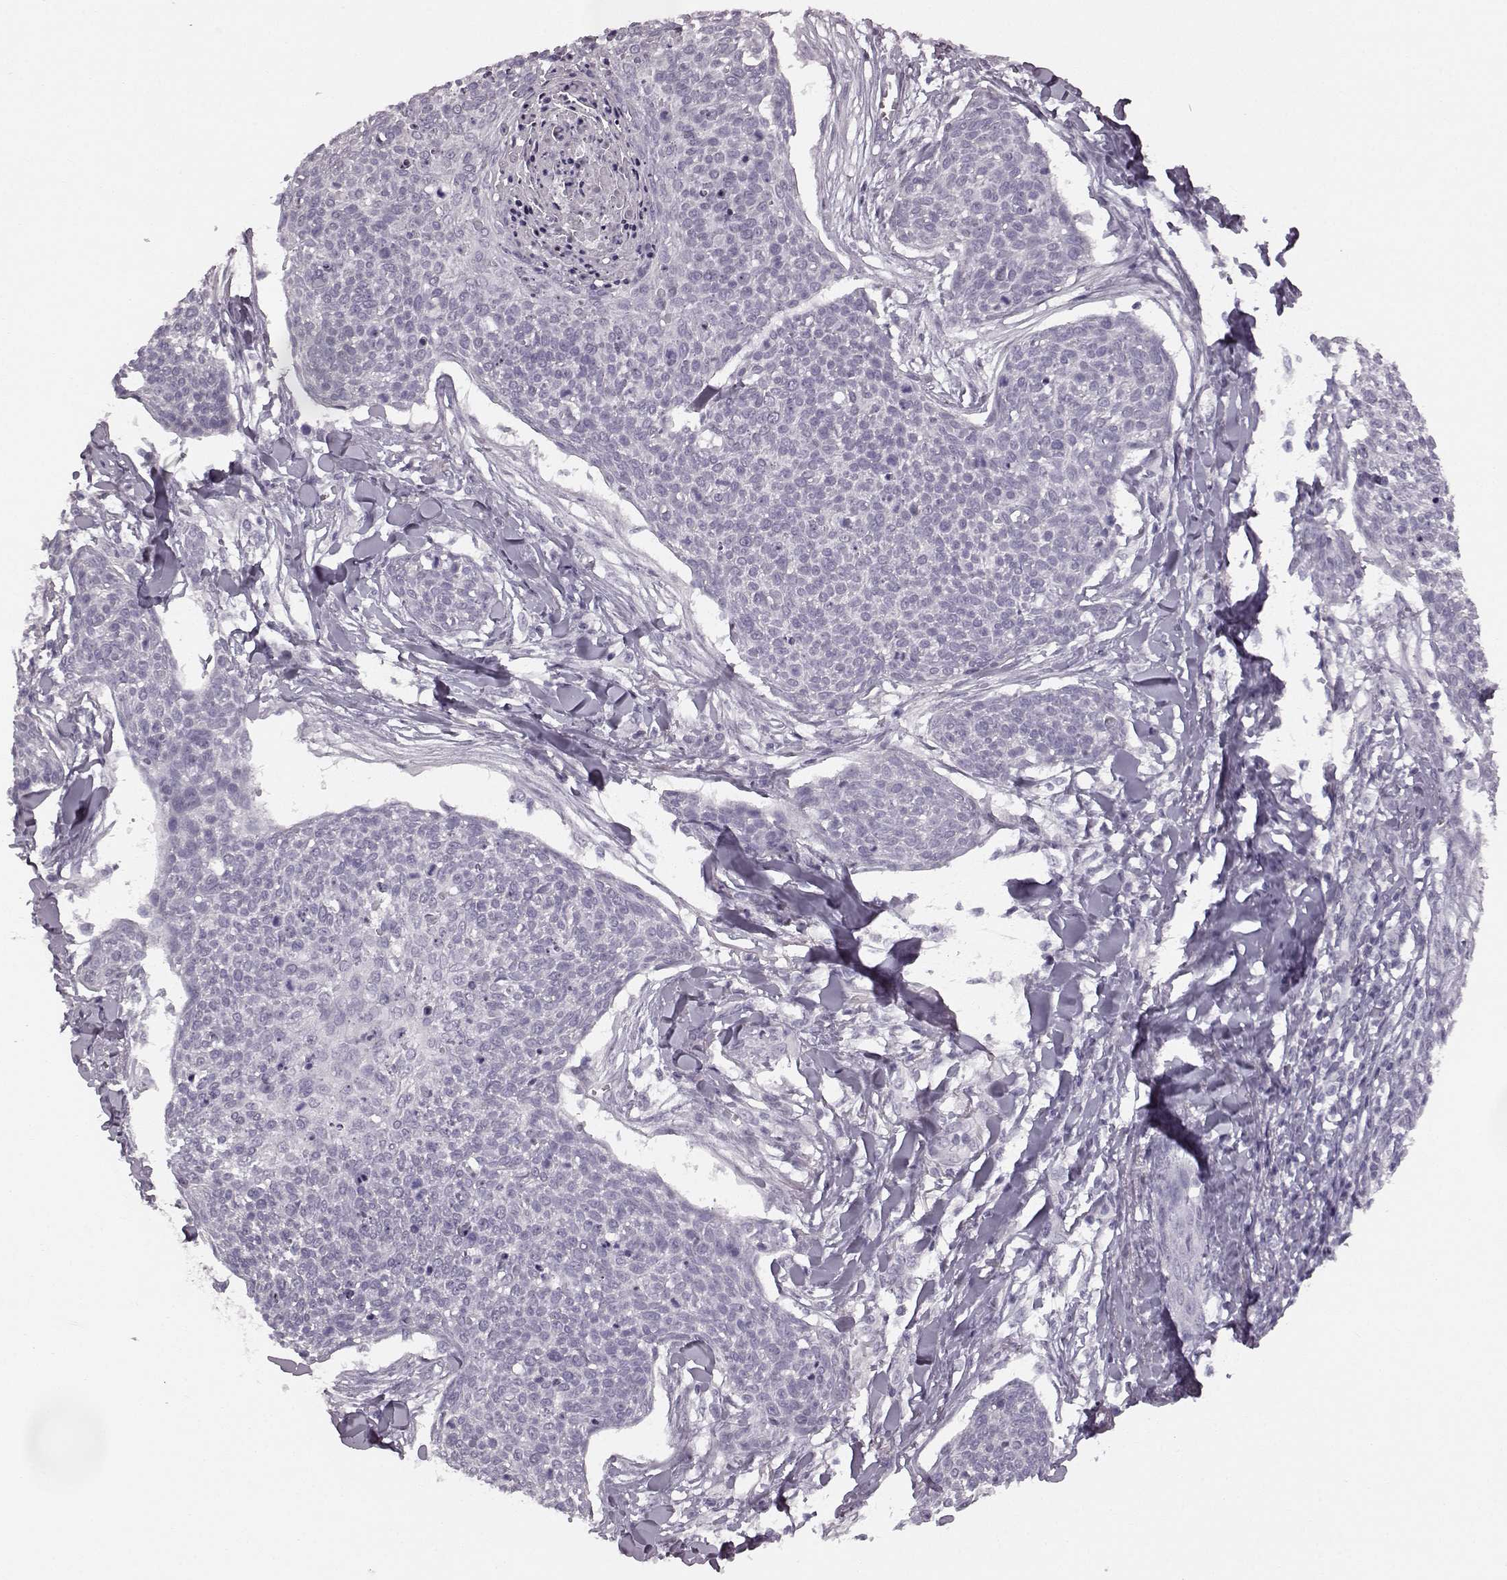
{"staining": {"intensity": "negative", "quantity": "none", "location": "none"}, "tissue": "skin cancer", "cell_type": "Tumor cells", "image_type": "cancer", "snomed": [{"axis": "morphology", "description": "Squamous cell carcinoma, NOS"}, {"axis": "topography", "description": "Skin"}, {"axis": "topography", "description": "Vulva"}], "caption": "DAB (3,3'-diaminobenzidine) immunohistochemical staining of squamous cell carcinoma (skin) demonstrates no significant positivity in tumor cells.", "gene": "SEMG2", "patient": {"sex": "female", "age": 75}}